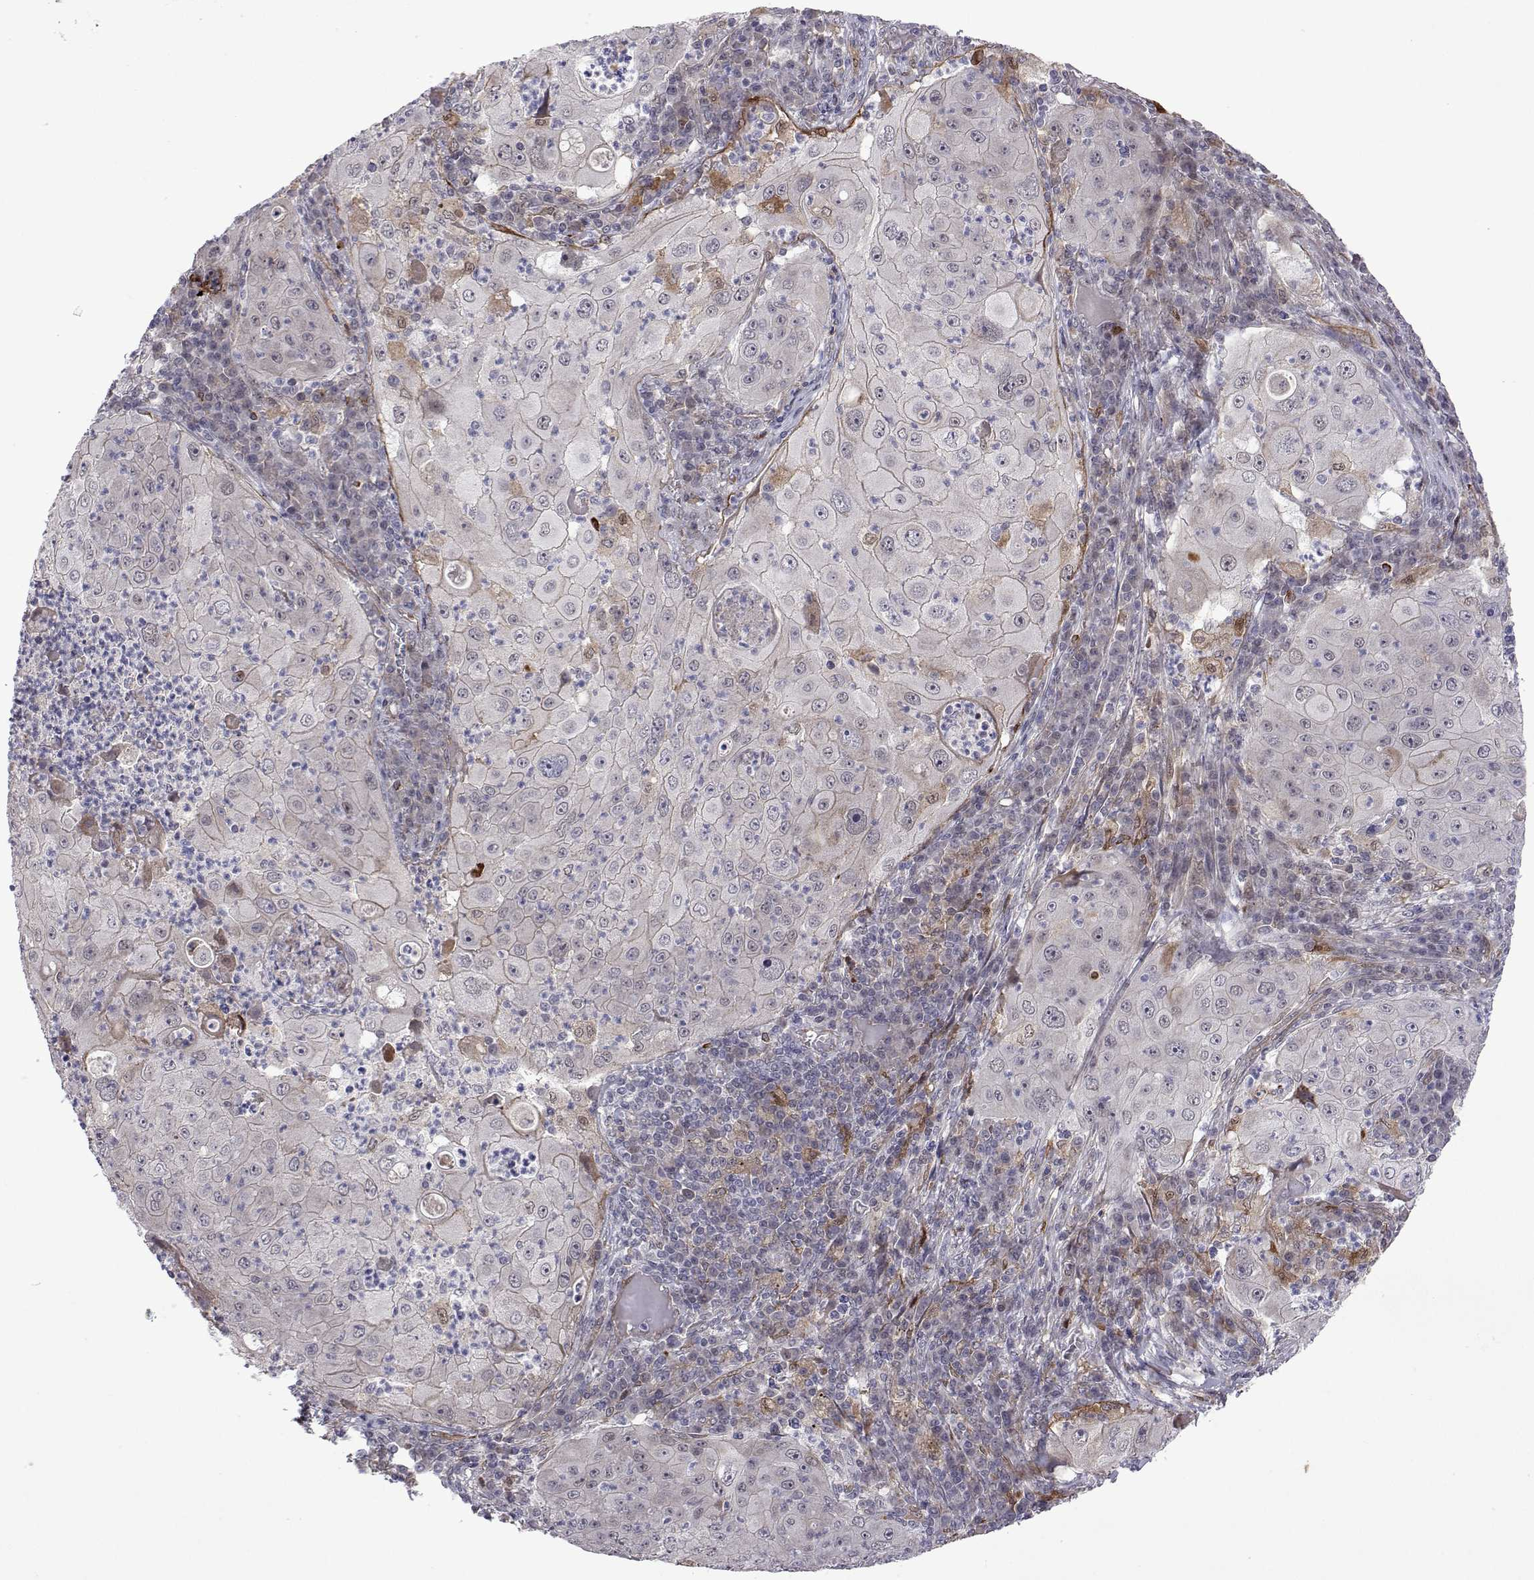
{"staining": {"intensity": "negative", "quantity": "none", "location": "none"}, "tissue": "lung cancer", "cell_type": "Tumor cells", "image_type": "cancer", "snomed": [{"axis": "morphology", "description": "Squamous cell carcinoma, NOS"}, {"axis": "topography", "description": "Lung"}], "caption": "This is an immunohistochemistry (IHC) micrograph of squamous cell carcinoma (lung). There is no positivity in tumor cells.", "gene": "EFCAB3", "patient": {"sex": "female", "age": 59}}